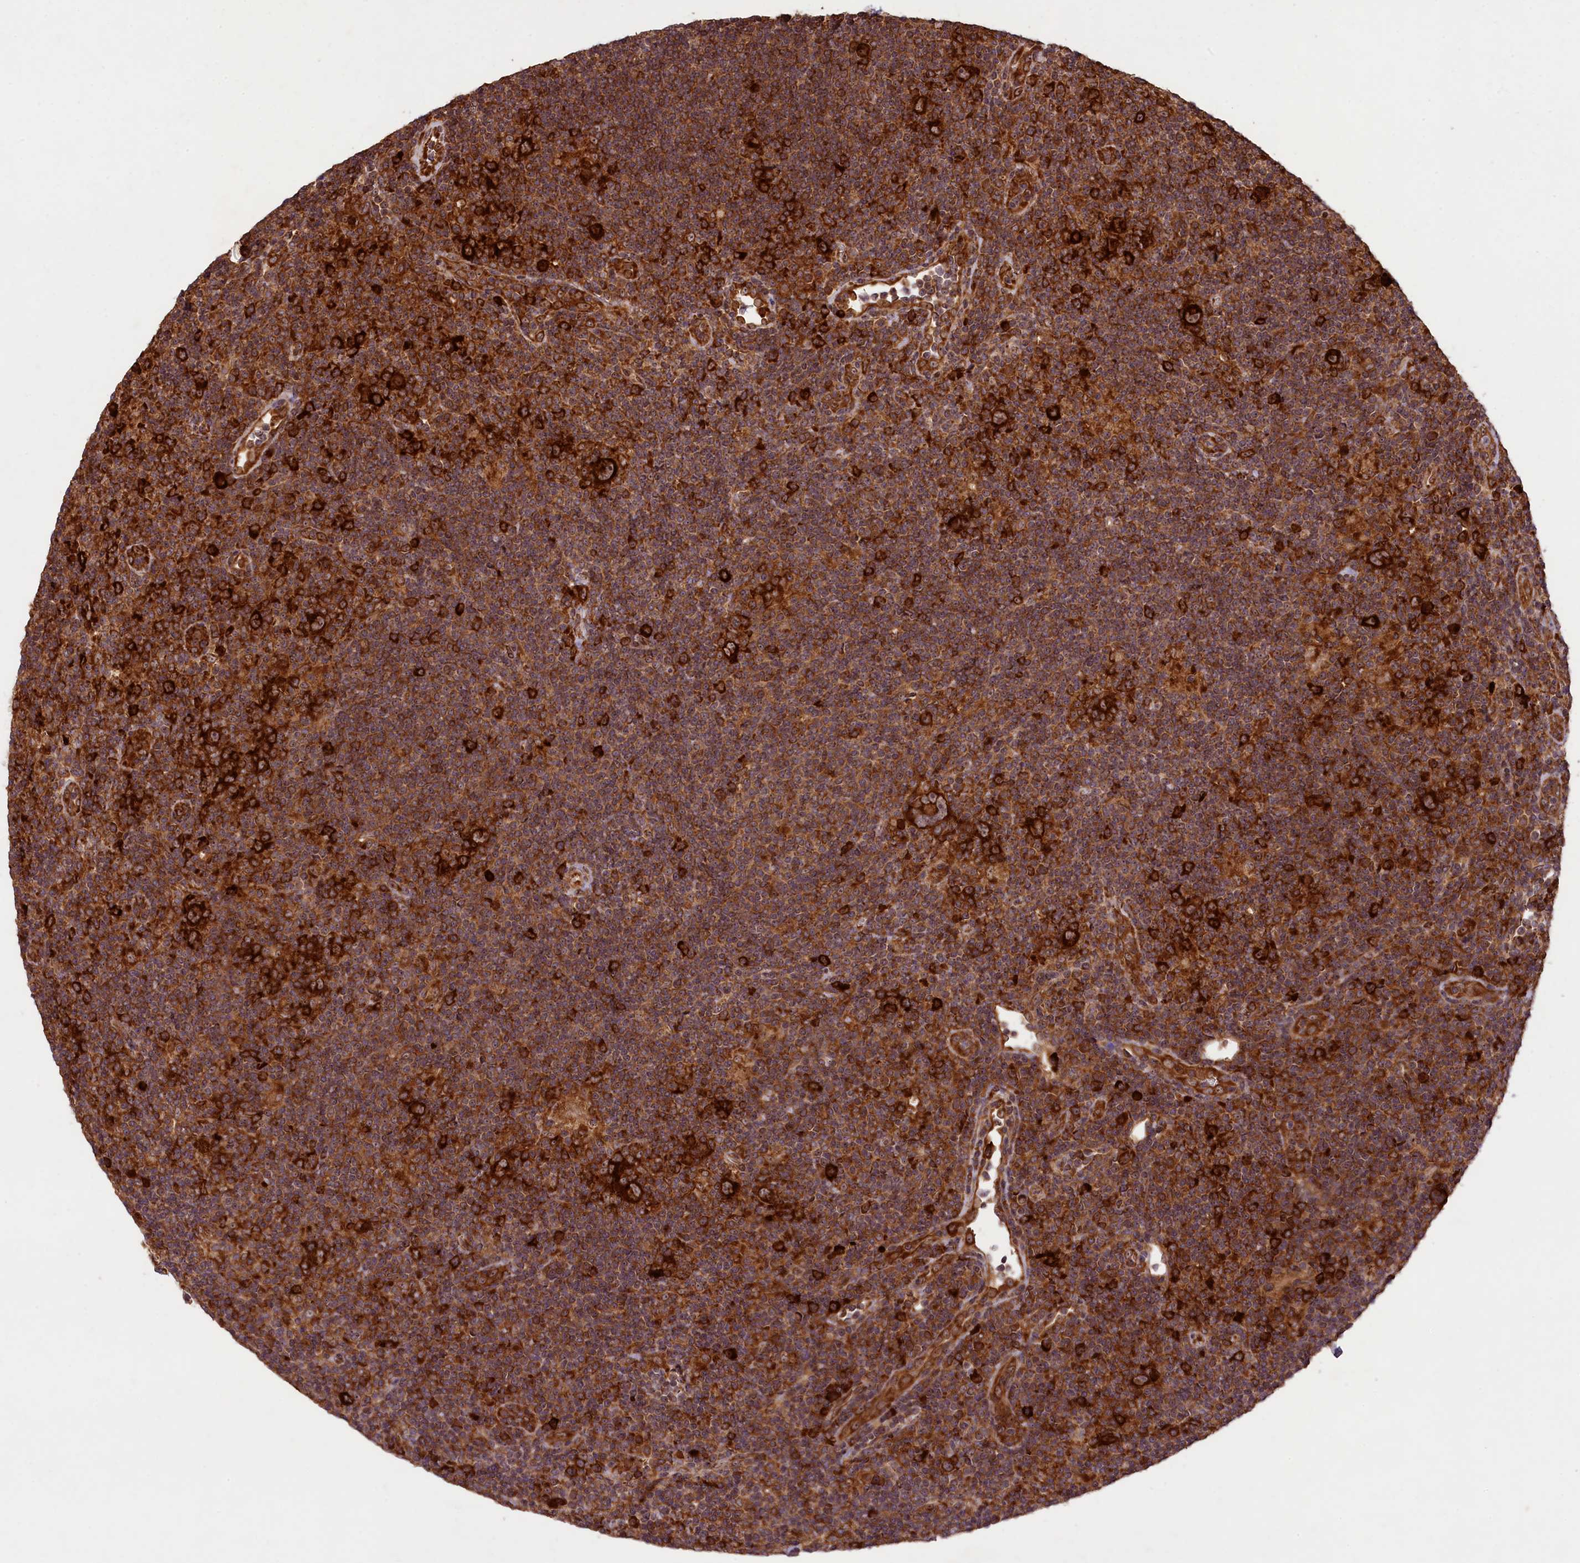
{"staining": {"intensity": "strong", "quantity": ">75%", "location": "cytoplasmic/membranous"}, "tissue": "lymphoma", "cell_type": "Tumor cells", "image_type": "cancer", "snomed": [{"axis": "morphology", "description": "Hodgkin's disease, NOS"}, {"axis": "topography", "description": "Lymph node"}], "caption": "Hodgkin's disease tissue shows strong cytoplasmic/membranous staining in approximately >75% of tumor cells, visualized by immunohistochemistry.", "gene": "LARP4", "patient": {"sex": "female", "age": 57}}